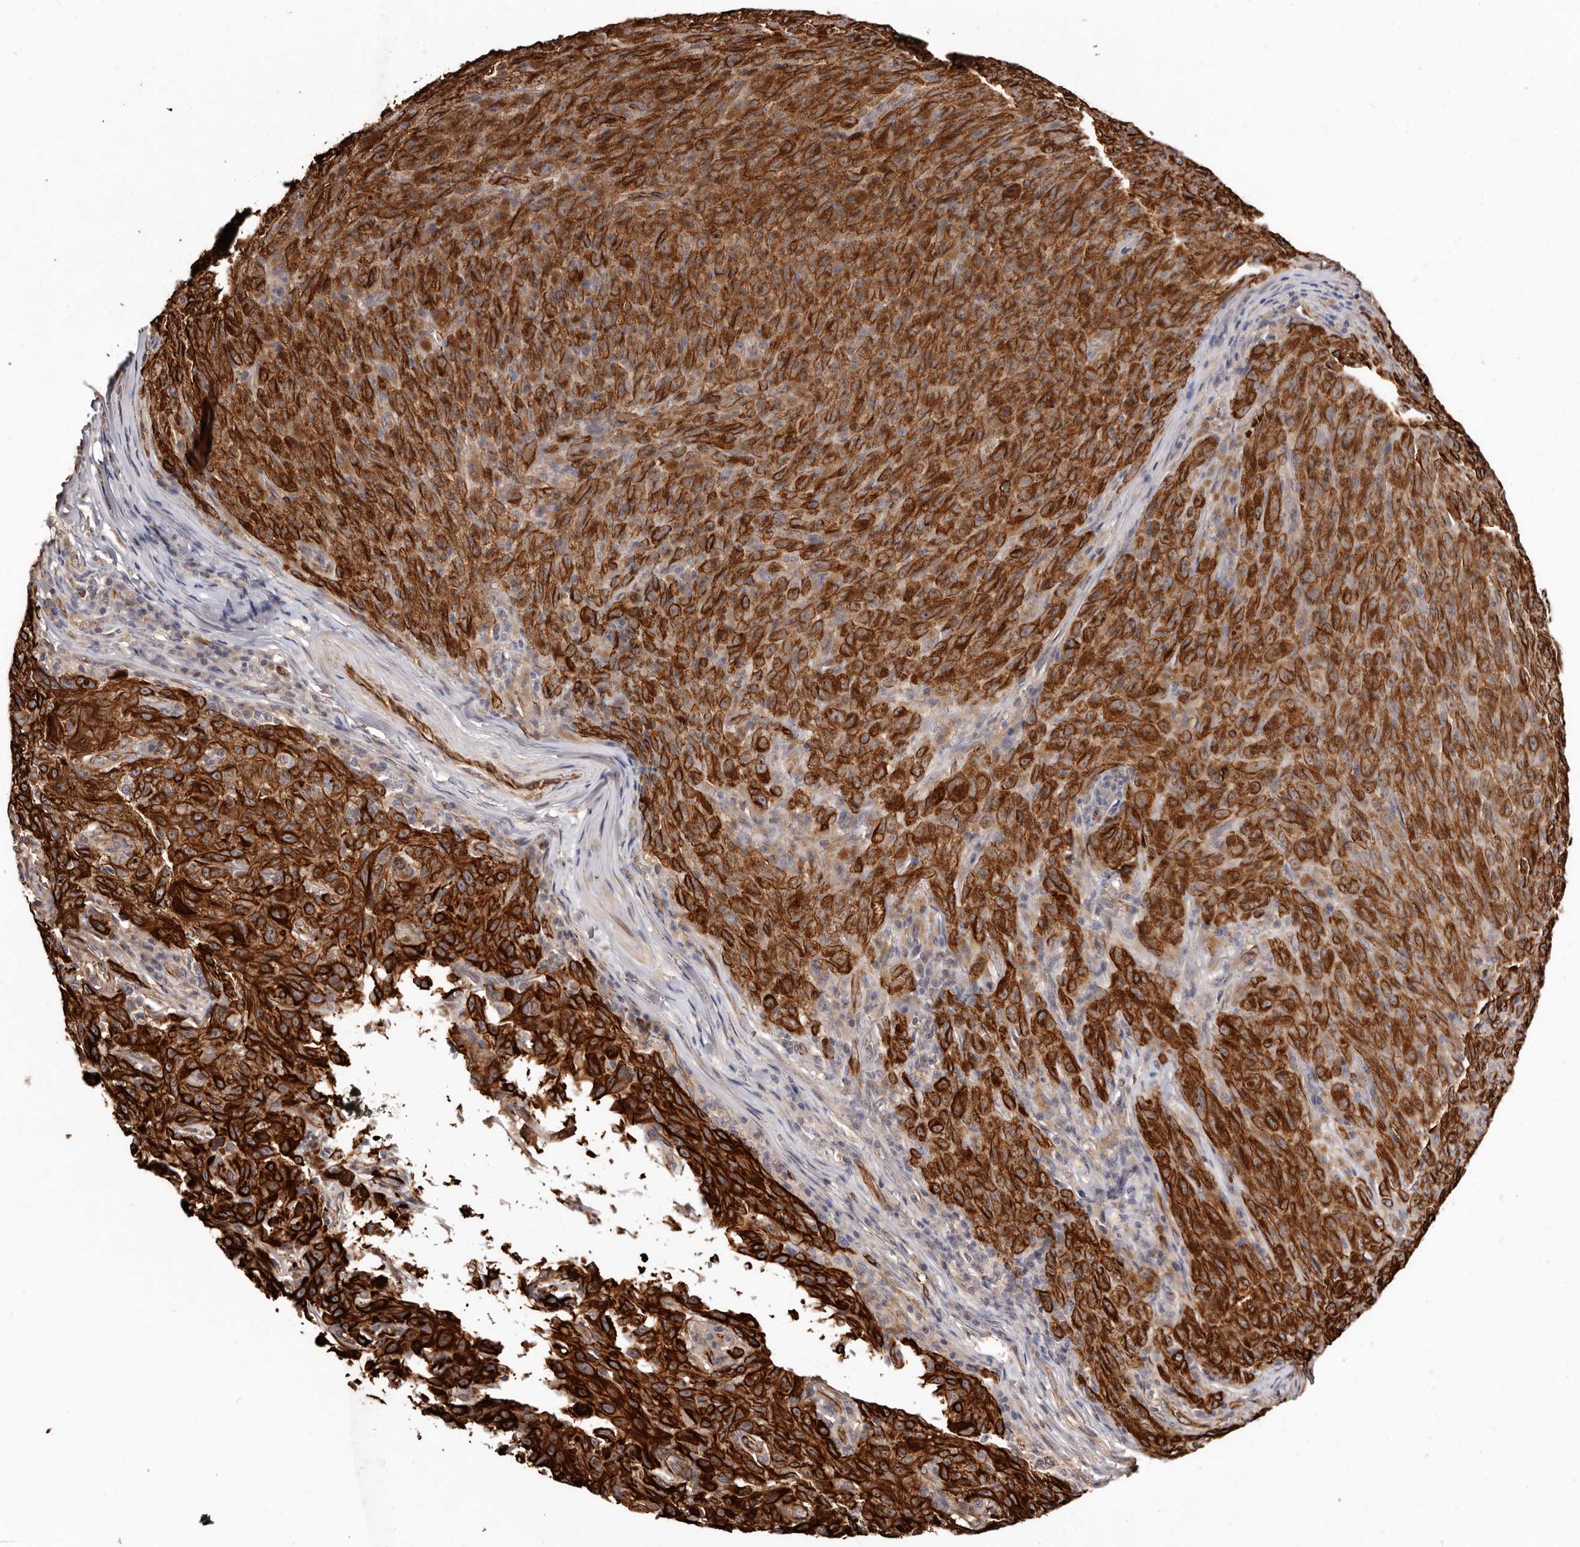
{"staining": {"intensity": "strong", "quantity": ">75%", "location": "cytoplasmic/membranous"}, "tissue": "melanoma", "cell_type": "Tumor cells", "image_type": "cancer", "snomed": [{"axis": "morphology", "description": "Malignant melanoma, NOS"}, {"axis": "topography", "description": "Skin"}], "caption": "Tumor cells reveal high levels of strong cytoplasmic/membranous staining in about >75% of cells in melanoma.", "gene": "ZNF557", "patient": {"sex": "female", "age": 82}}